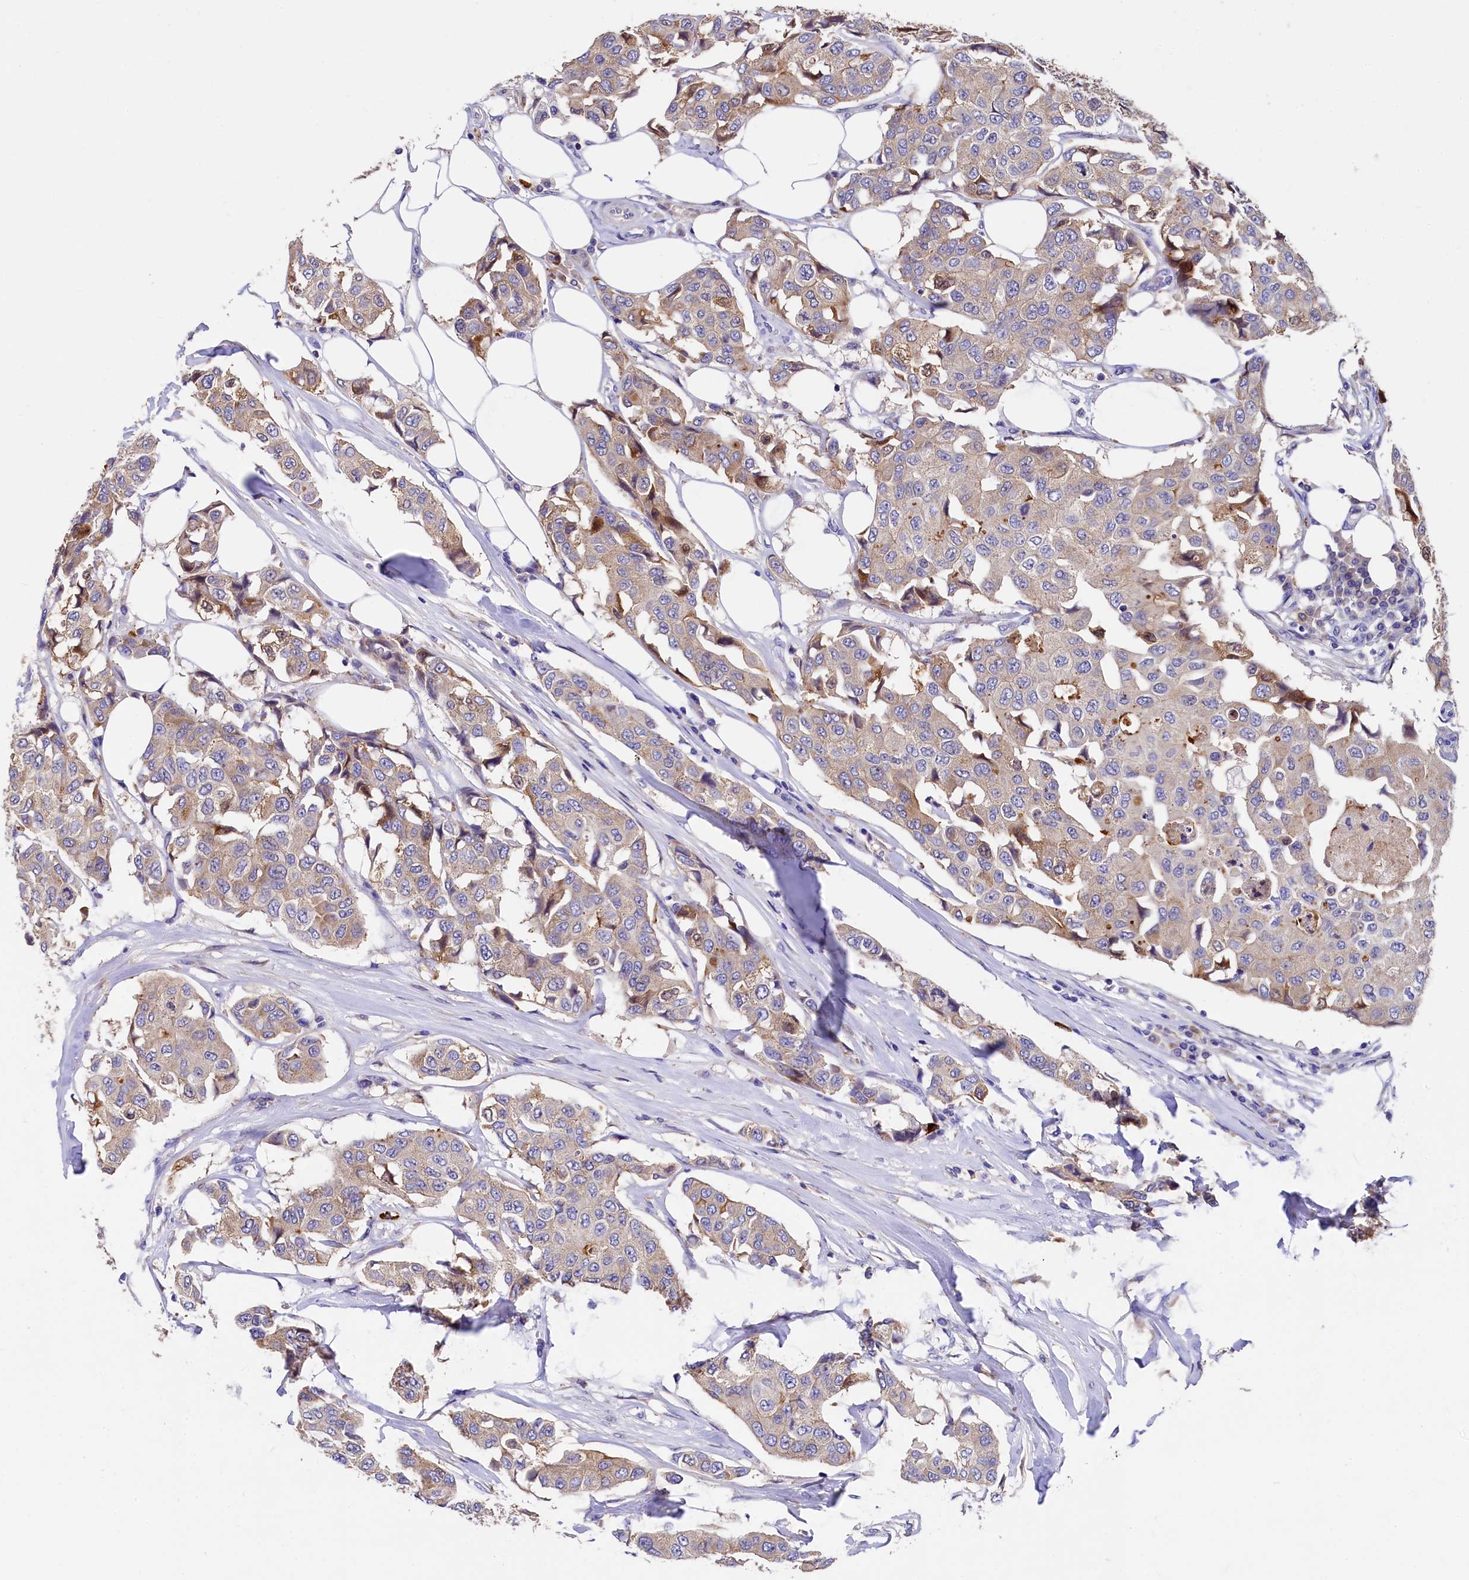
{"staining": {"intensity": "weak", "quantity": "<25%", "location": "cytoplasmic/membranous"}, "tissue": "breast cancer", "cell_type": "Tumor cells", "image_type": "cancer", "snomed": [{"axis": "morphology", "description": "Duct carcinoma"}, {"axis": "topography", "description": "Breast"}], "caption": "Immunohistochemistry histopathology image of human breast infiltrating ductal carcinoma stained for a protein (brown), which displays no positivity in tumor cells. (Immunohistochemistry, brightfield microscopy, high magnification).", "gene": "EPS8L2", "patient": {"sex": "female", "age": 80}}